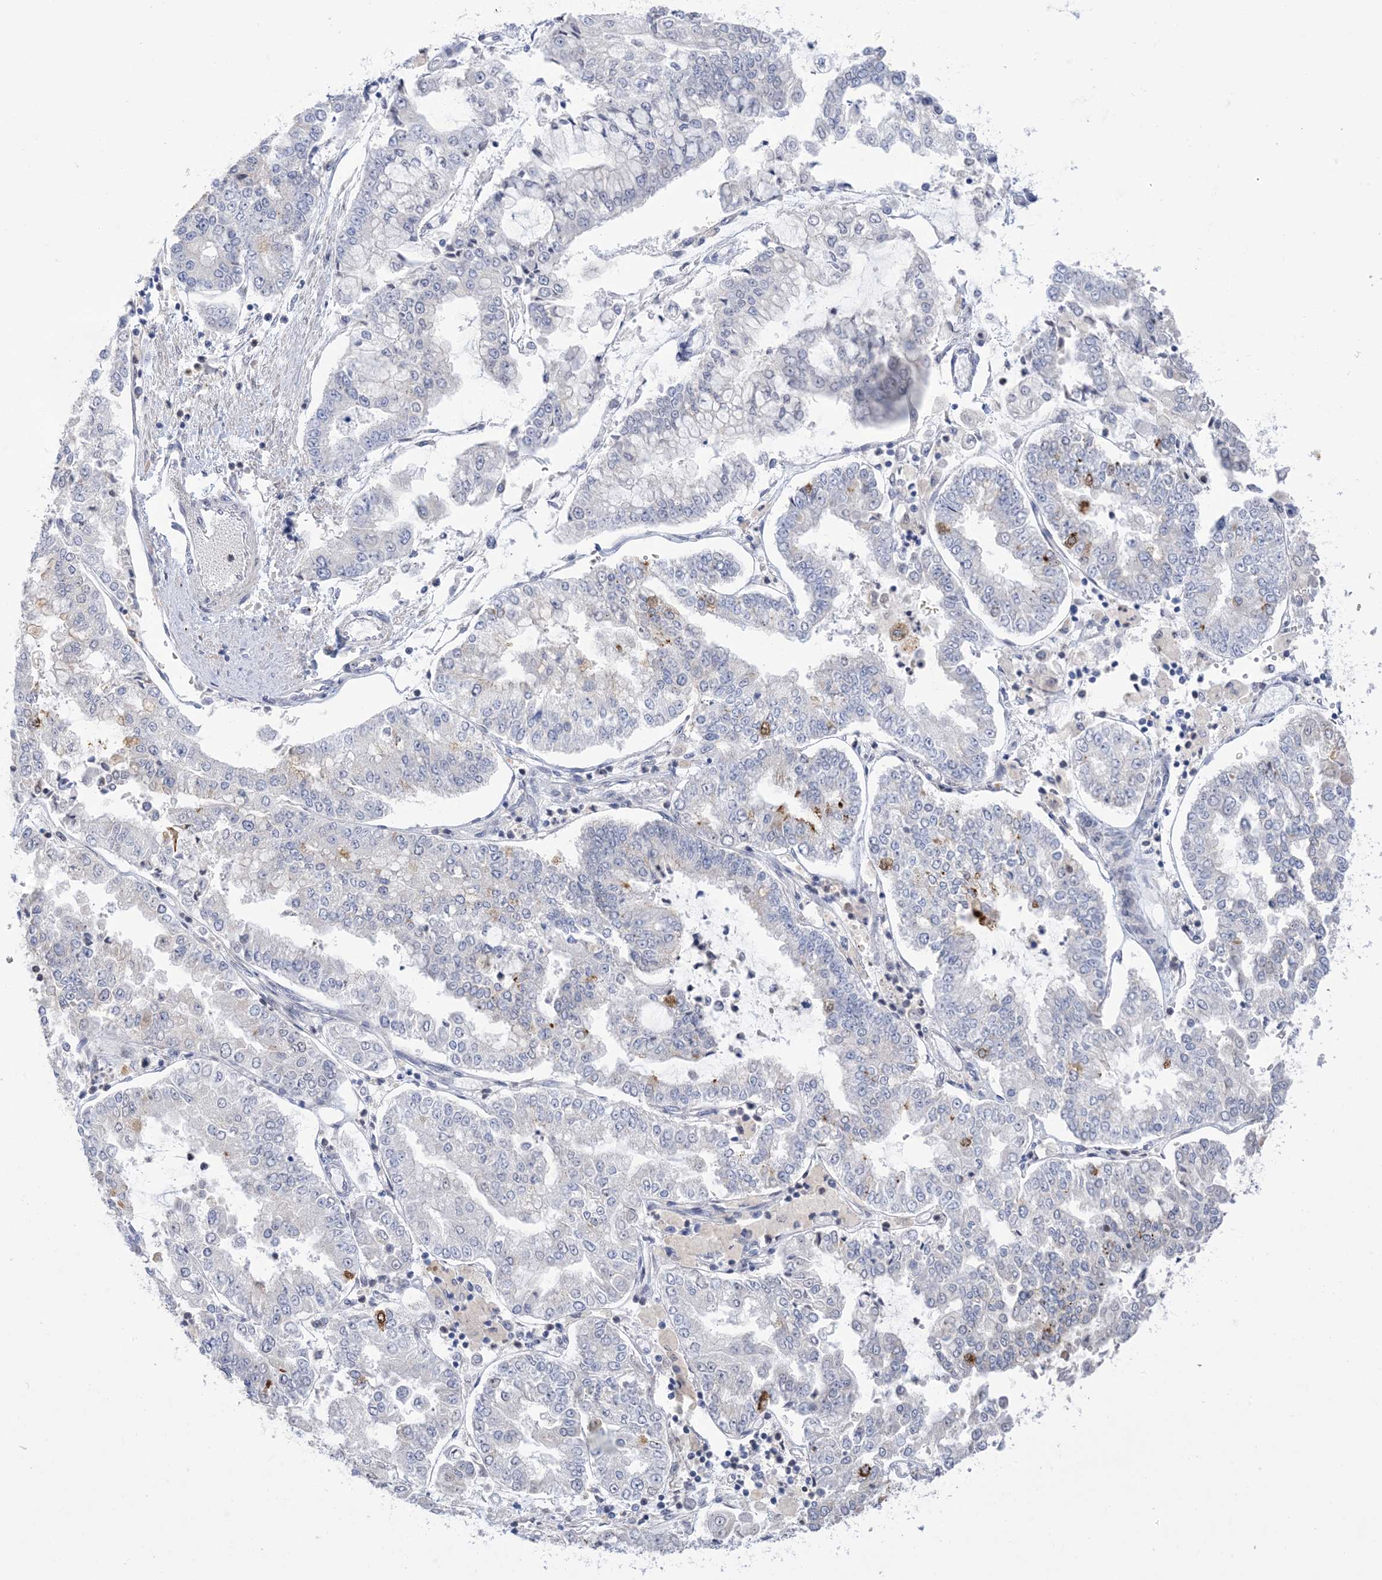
{"staining": {"intensity": "negative", "quantity": "none", "location": "none"}, "tissue": "stomach cancer", "cell_type": "Tumor cells", "image_type": "cancer", "snomed": [{"axis": "morphology", "description": "Adenocarcinoma, NOS"}, {"axis": "topography", "description": "Stomach"}], "caption": "Tumor cells show no significant protein expression in adenocarcinoma (stomach).", "gene": "TTYH1", "patient": {"sex": "male", "age": 76}}